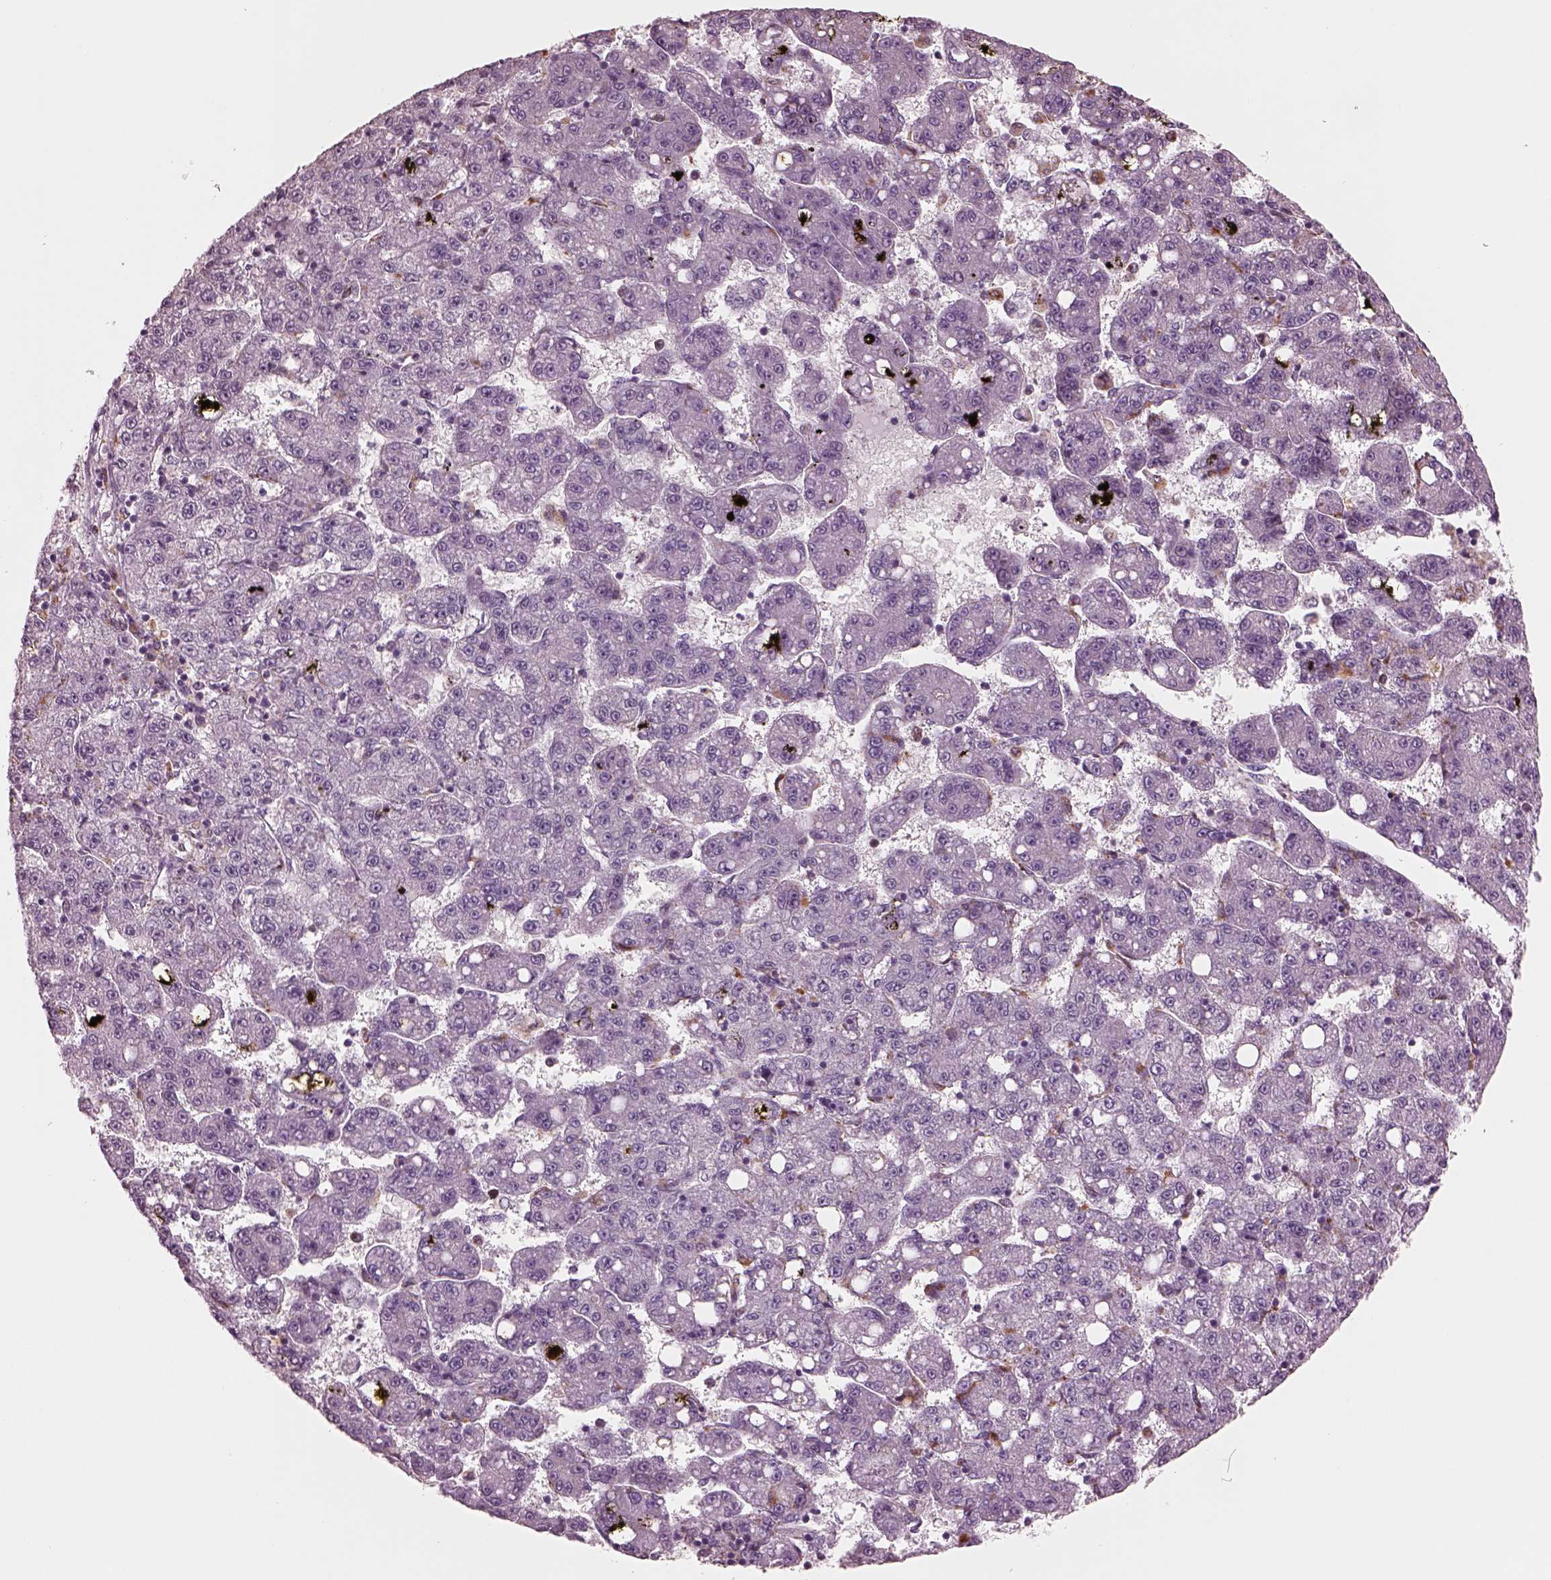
{"staining": {"intensity": "negative", "quantity": "none", "location": "none"}, "tissue": "liver cancer", "cell_type": "Tumor cells", "image_type": "cancer", "snomed": [{"axis": "morphology", "description": "Carcinoma, Hepatocellular, NOS"}, {"axis": "topography", "description": "Liver"}], "caption": "A high-resolution image shows immunohistochemistry (IHC) staining of hepatocellular carcinoma (liver), which demonstrates no significant expression in tumor cells.", "gene": "SLAMF8", "patient": {"sex": "female", "age": 65}}